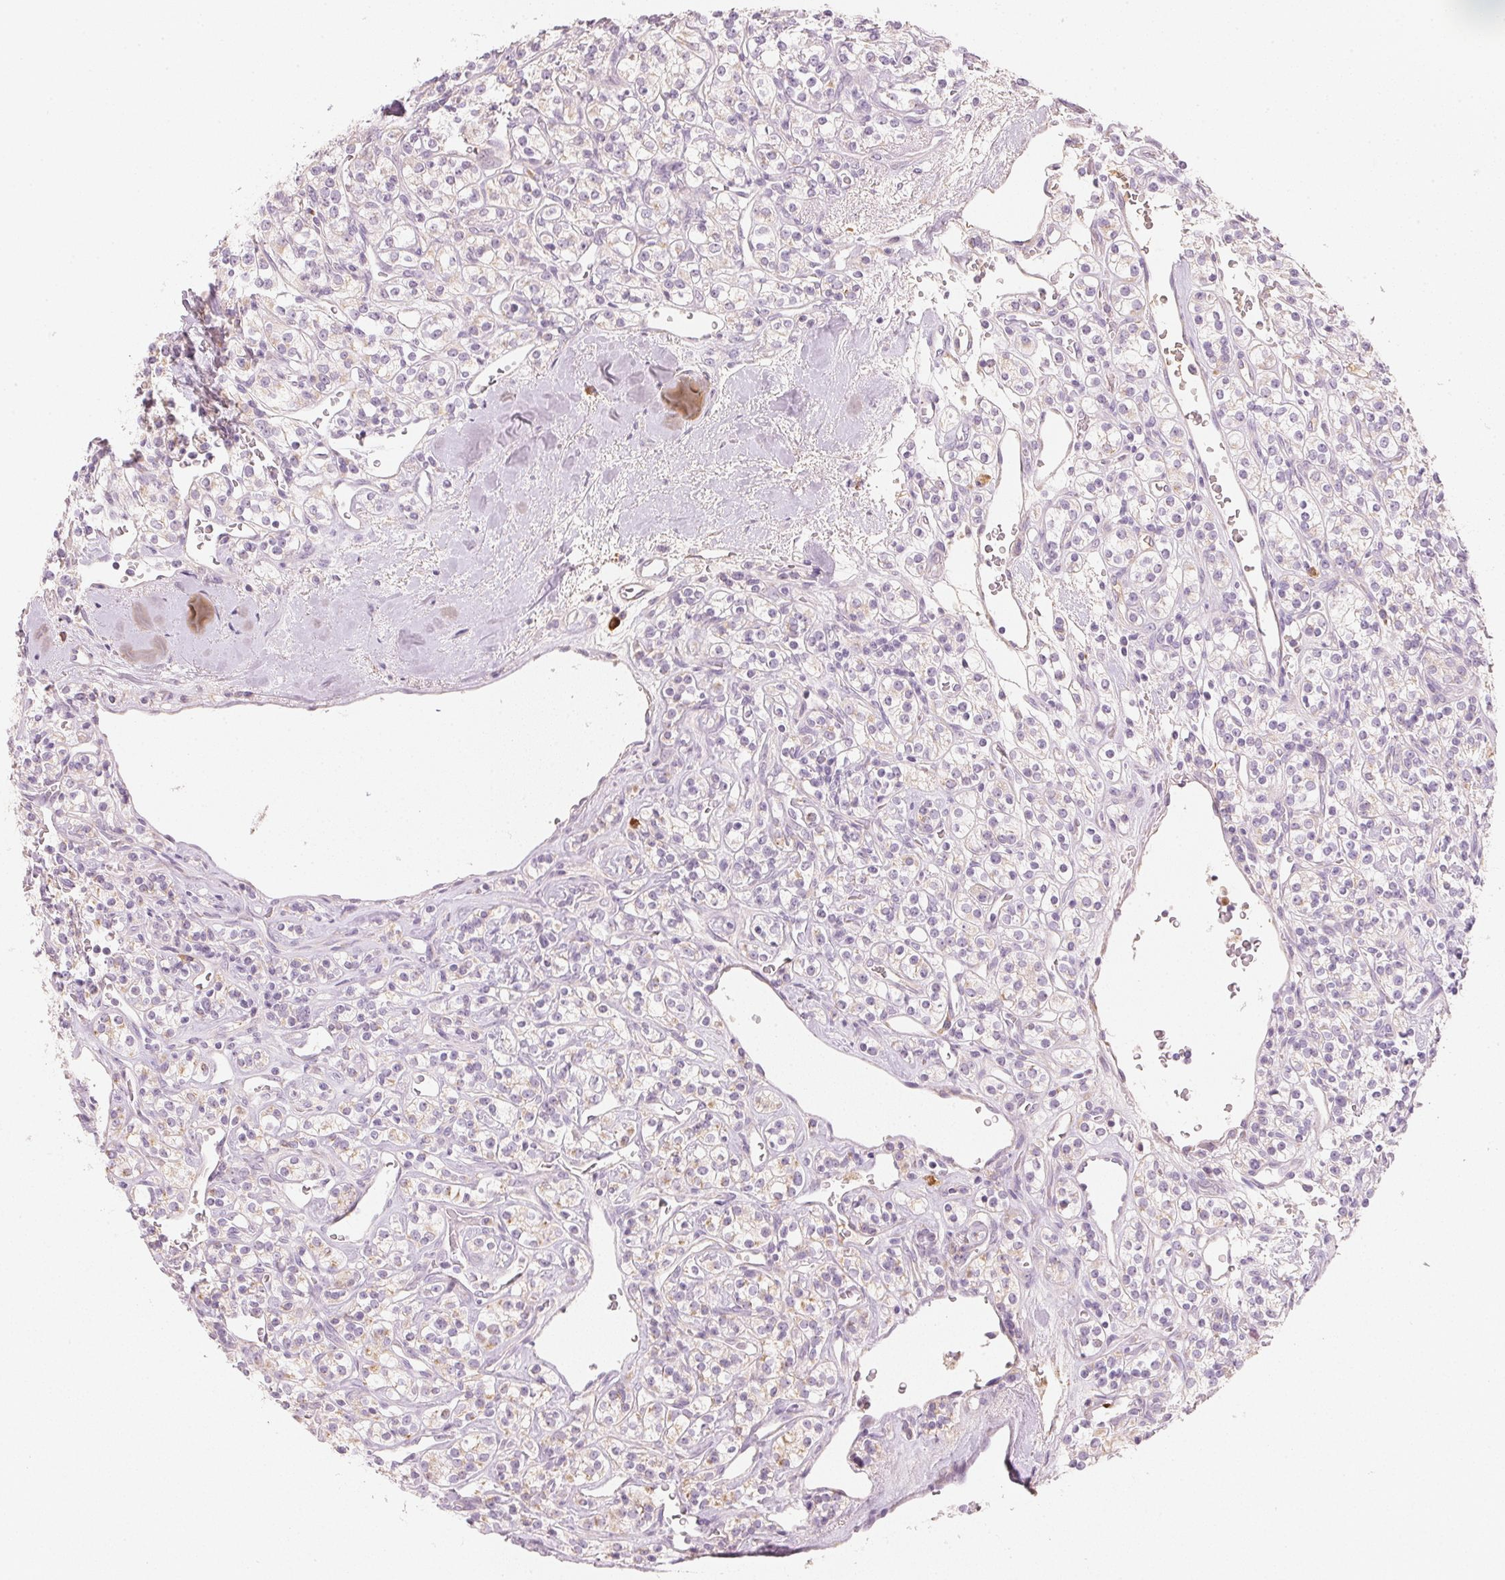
{"staining": {"intensity": "negative", "quantity": "none", "location": "none"}, "tissue": "renal cancer", "cell_type": "Tumor cells", "image_type": "cancer", "snomed": [{"axis": "morphology", "description": "Adenocarcinoma, NOS"}, {"axis": "topography", "description": "Kidney"}], "caption": "Human renal cancer (adenocarcinoma) stained for a protein using immunohistochemistry (IHC) displays no positivity in tumor cells.", "gene": "RMDN2", "patient": {"sex": "male", "age": 77}}